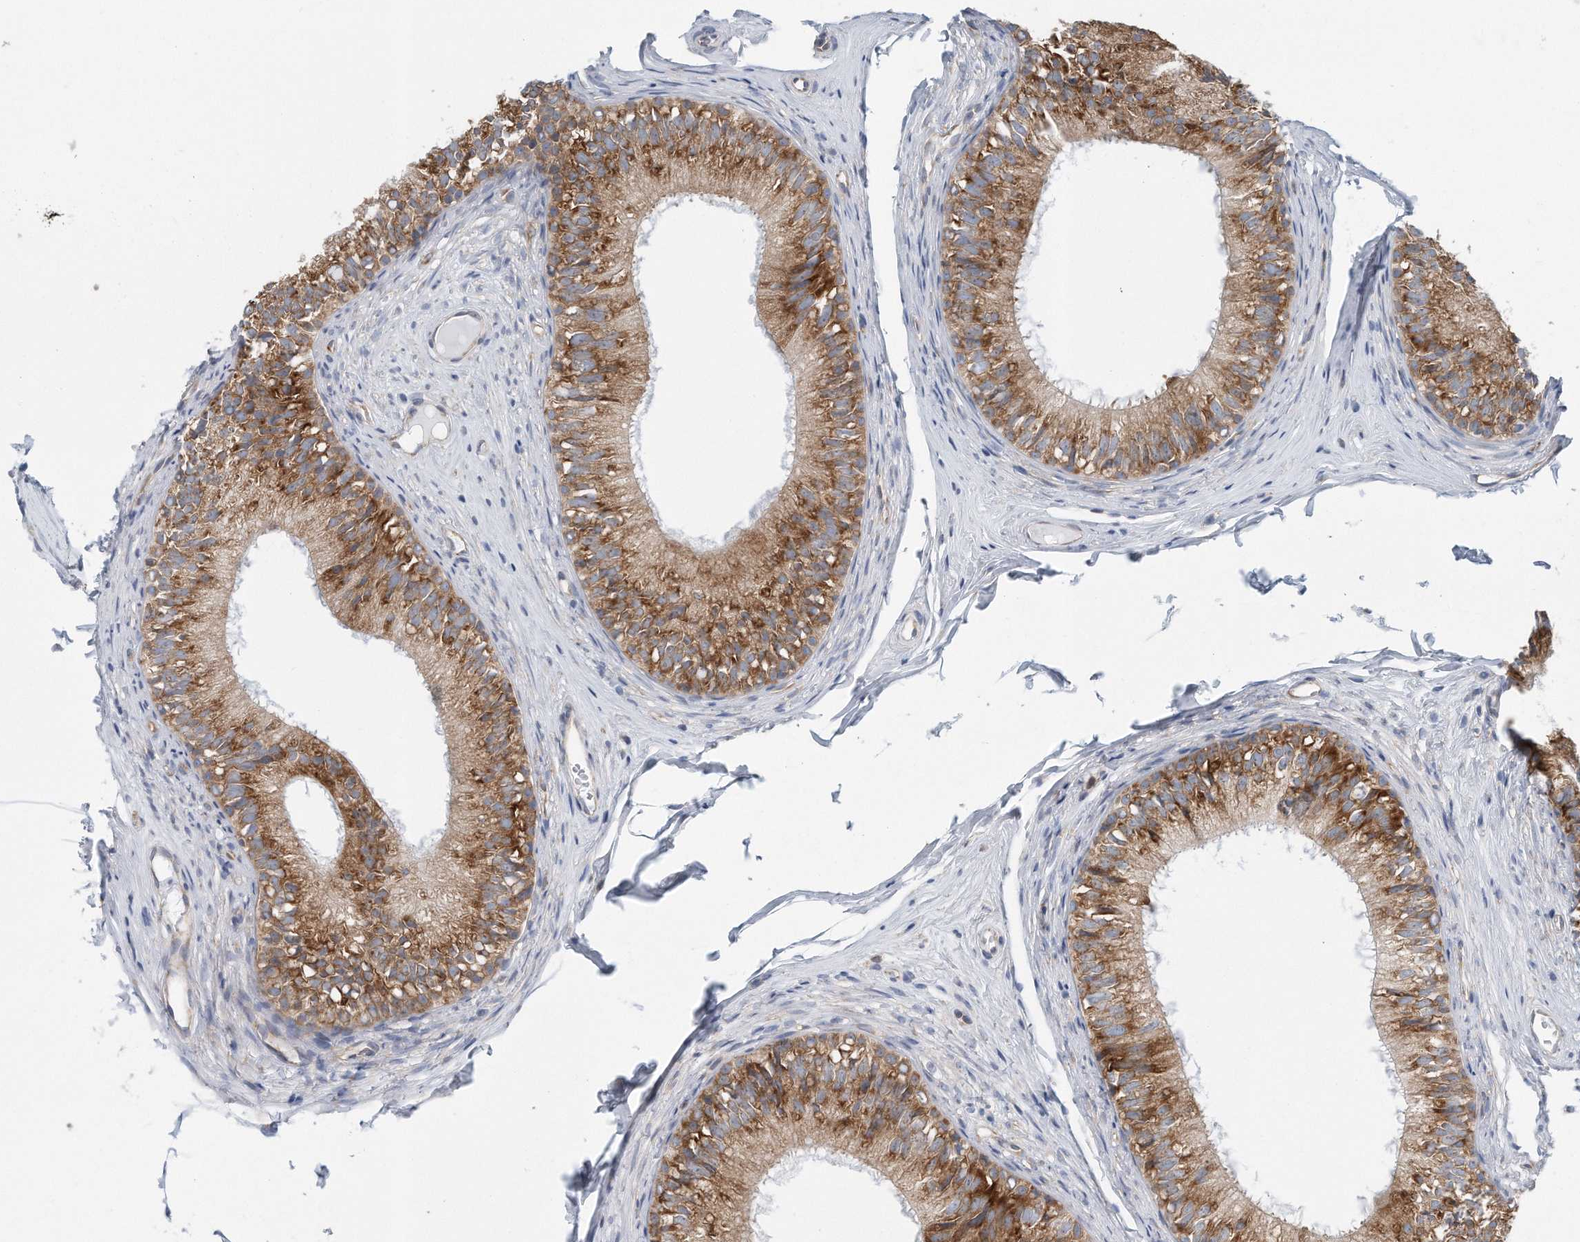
{"staining": {"intensity": "strong", "quantity": ">75%", "location": "cytoplasmic/membranous"}, "tissue": "epididymis", "cell_type": "Glandular cells", "image_type": "normal", "snomed": [{"axis": "morphology", "description": "Normal tissue, NOS"}, {"axis": "morphology", "description": "Seminoma in situ"}, {"axis": "topography", "description": "Testis"}, {"axis": "topography", "description": "Epididymis"}], "caption": "DAB (3,3'-diaminobenzidine) immunohistochemical staining of unremarkable epididymis exhibits strong cytoplasmic/membranous protein staining in about >75% of glandular cells. The staining was performed using DAB (3,3'-diaminobenzidine) to visualize the protein expression in brown, while the nuclei were stained in blue with hematoxylin (Magnification: 20x).", "gene": "RPL26L1", "patient": {"sex": "male", "age": 28}}